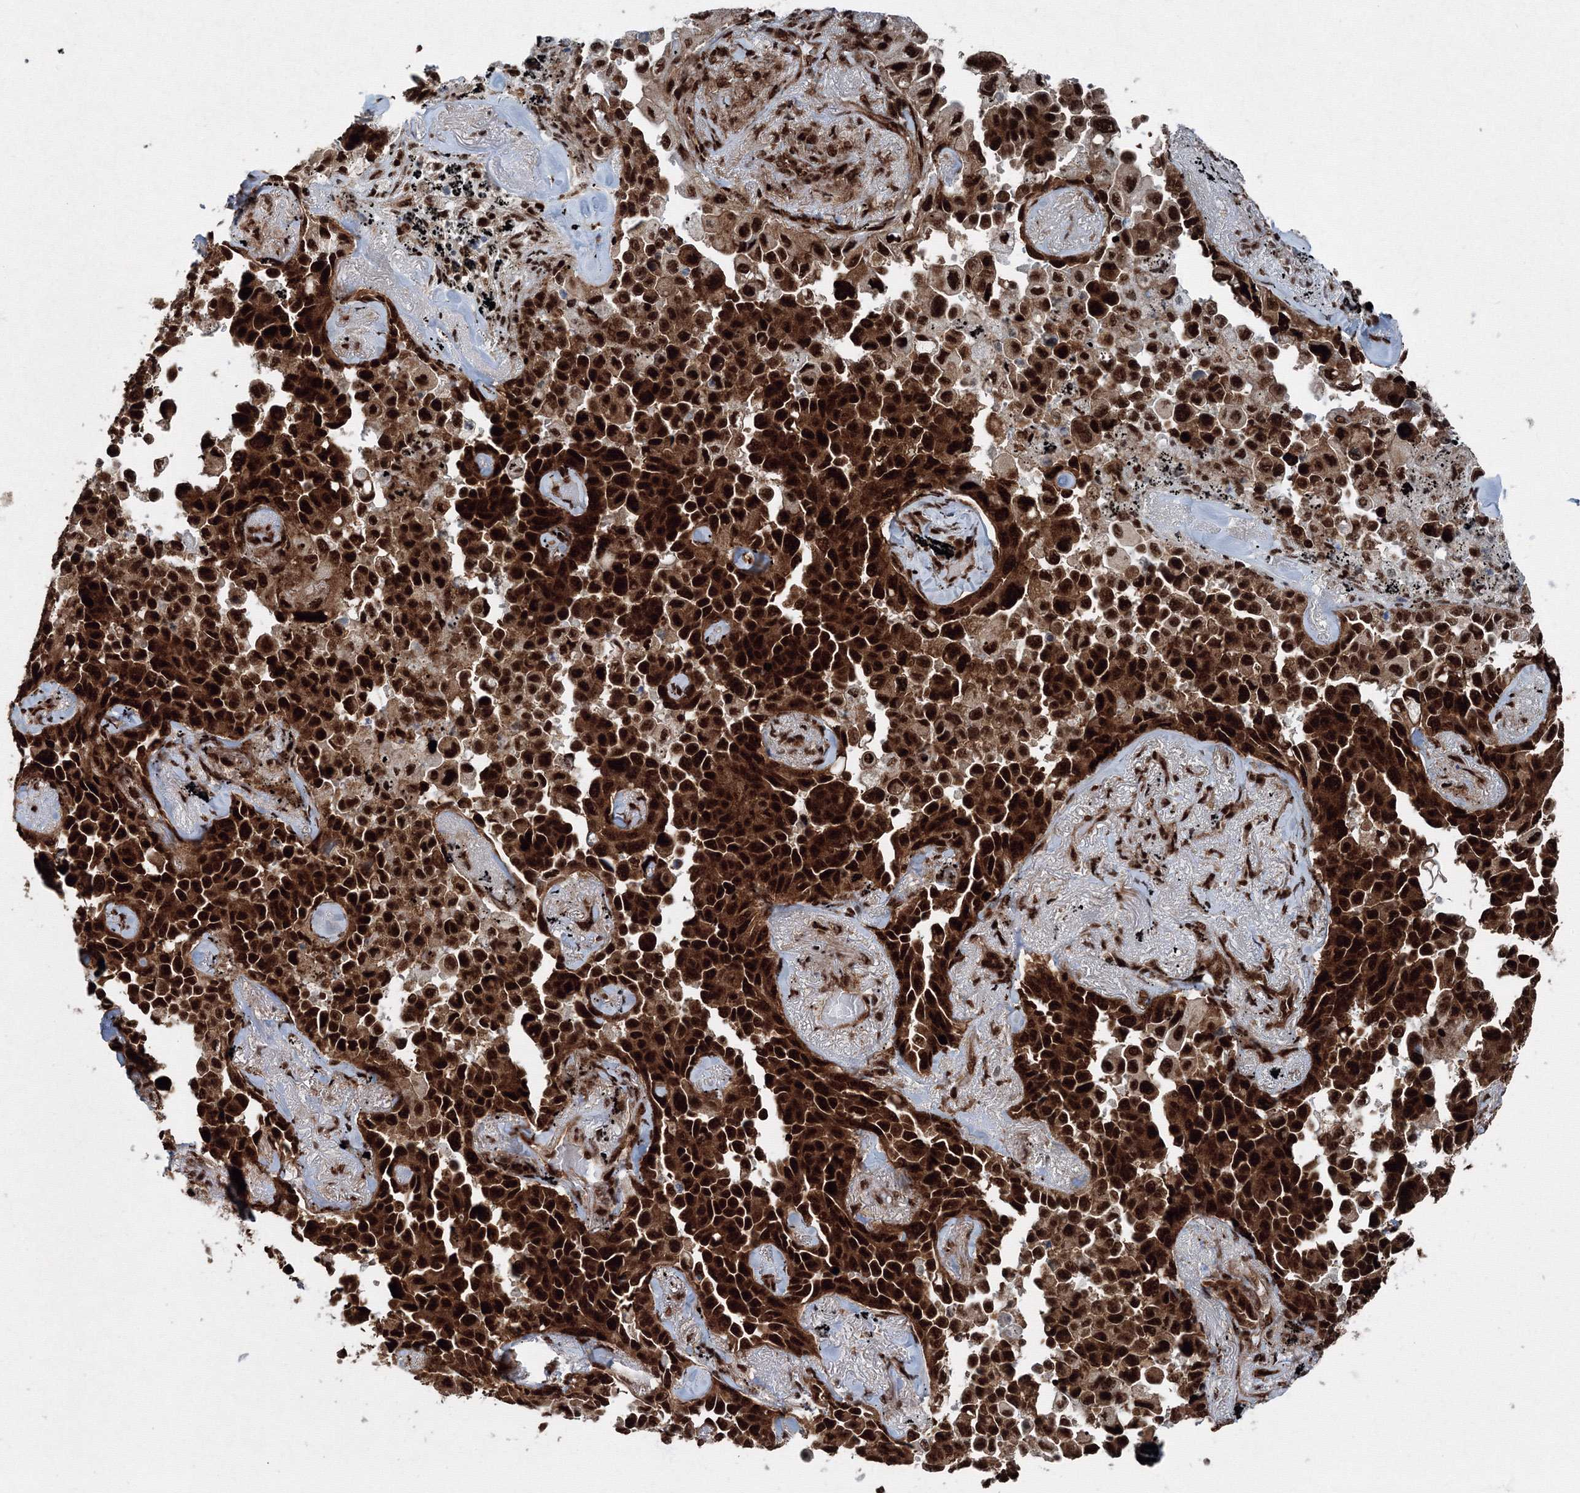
{"staining": {"intensity": "strong", "quantity": ">75%", "location": "cytoplasmic/membranous,nuclear"}, "tissue": "lung cancer", "cell_type": "Tumor cells", "image_type": "cancer", "snomed": [{"axis": "morphology", "description": "Adenocarcinoma, NOS"}, {"axis": "topography", "description": "Lung"}], "caption": "Strong cytoplasmic/membranous and nuclear protein staining is seen in approximately >75% of tumor cells in lung cancer. The staining was performed using DAB, with brown indicating positive protein expression. Nuclei are stained blue with hematoxylin.", "gene": "SNRPC", "patient": {"sex": "female", "age": 67}}